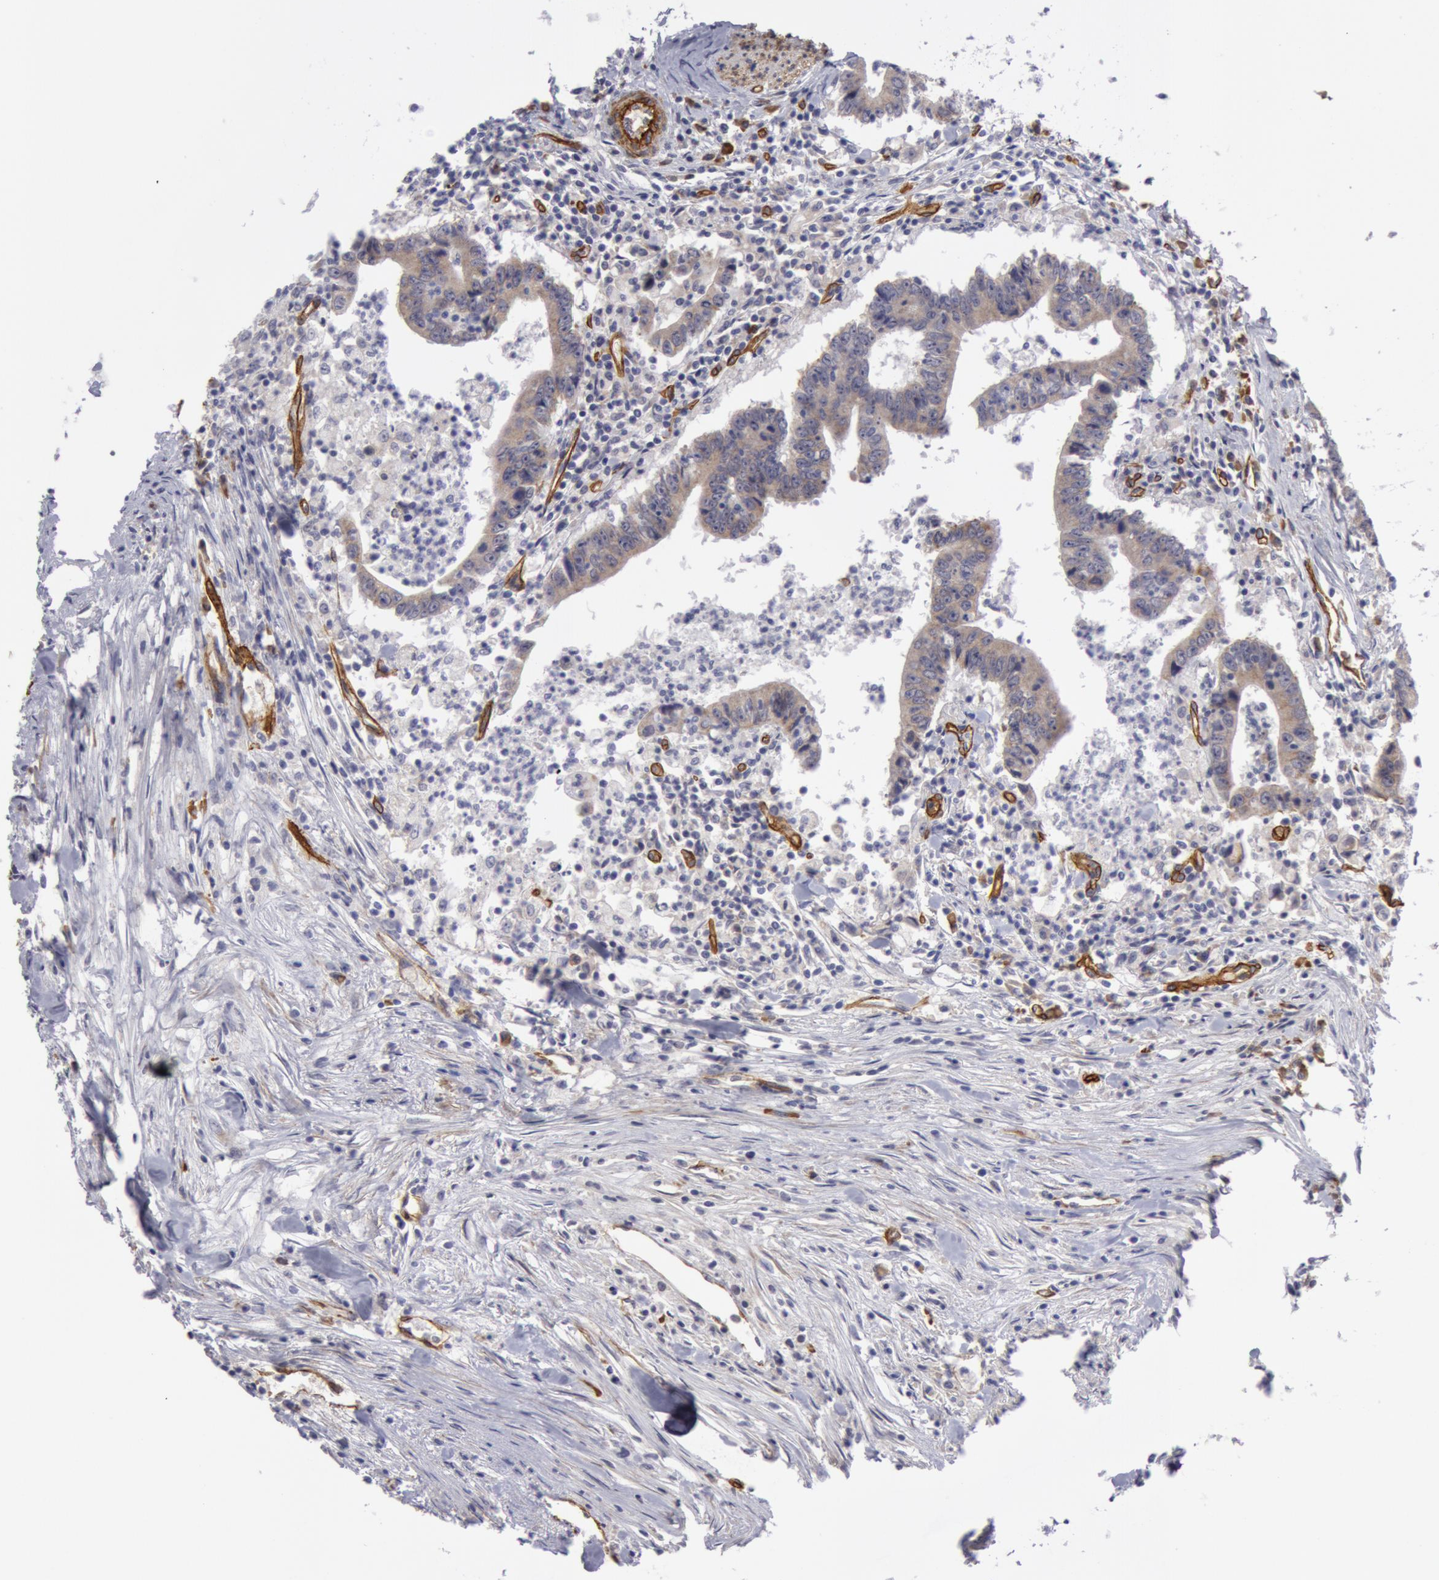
{"staining": {"intensity": "weak", "quantity": ">75%", "location": "cytoplasmic/membranous"}, "tissue": "colorectal cancer", "cell_type": "Tumor cells", "image_type": "cancer", "snomed": [{"axis": "morphology", "description": "Adenocarcinoma, NOS"}, {"axis": "topography", "description": "Colon"}], "caption": "Human colorectal cancer (adenocarcinoma) stained for a protein (brown) exhibits weak cytoplasmic/membranous positive expression in approximately >75% of tumor cells.", "gene": "IL23A", "patient": {"sex": "male", "age": 55}}